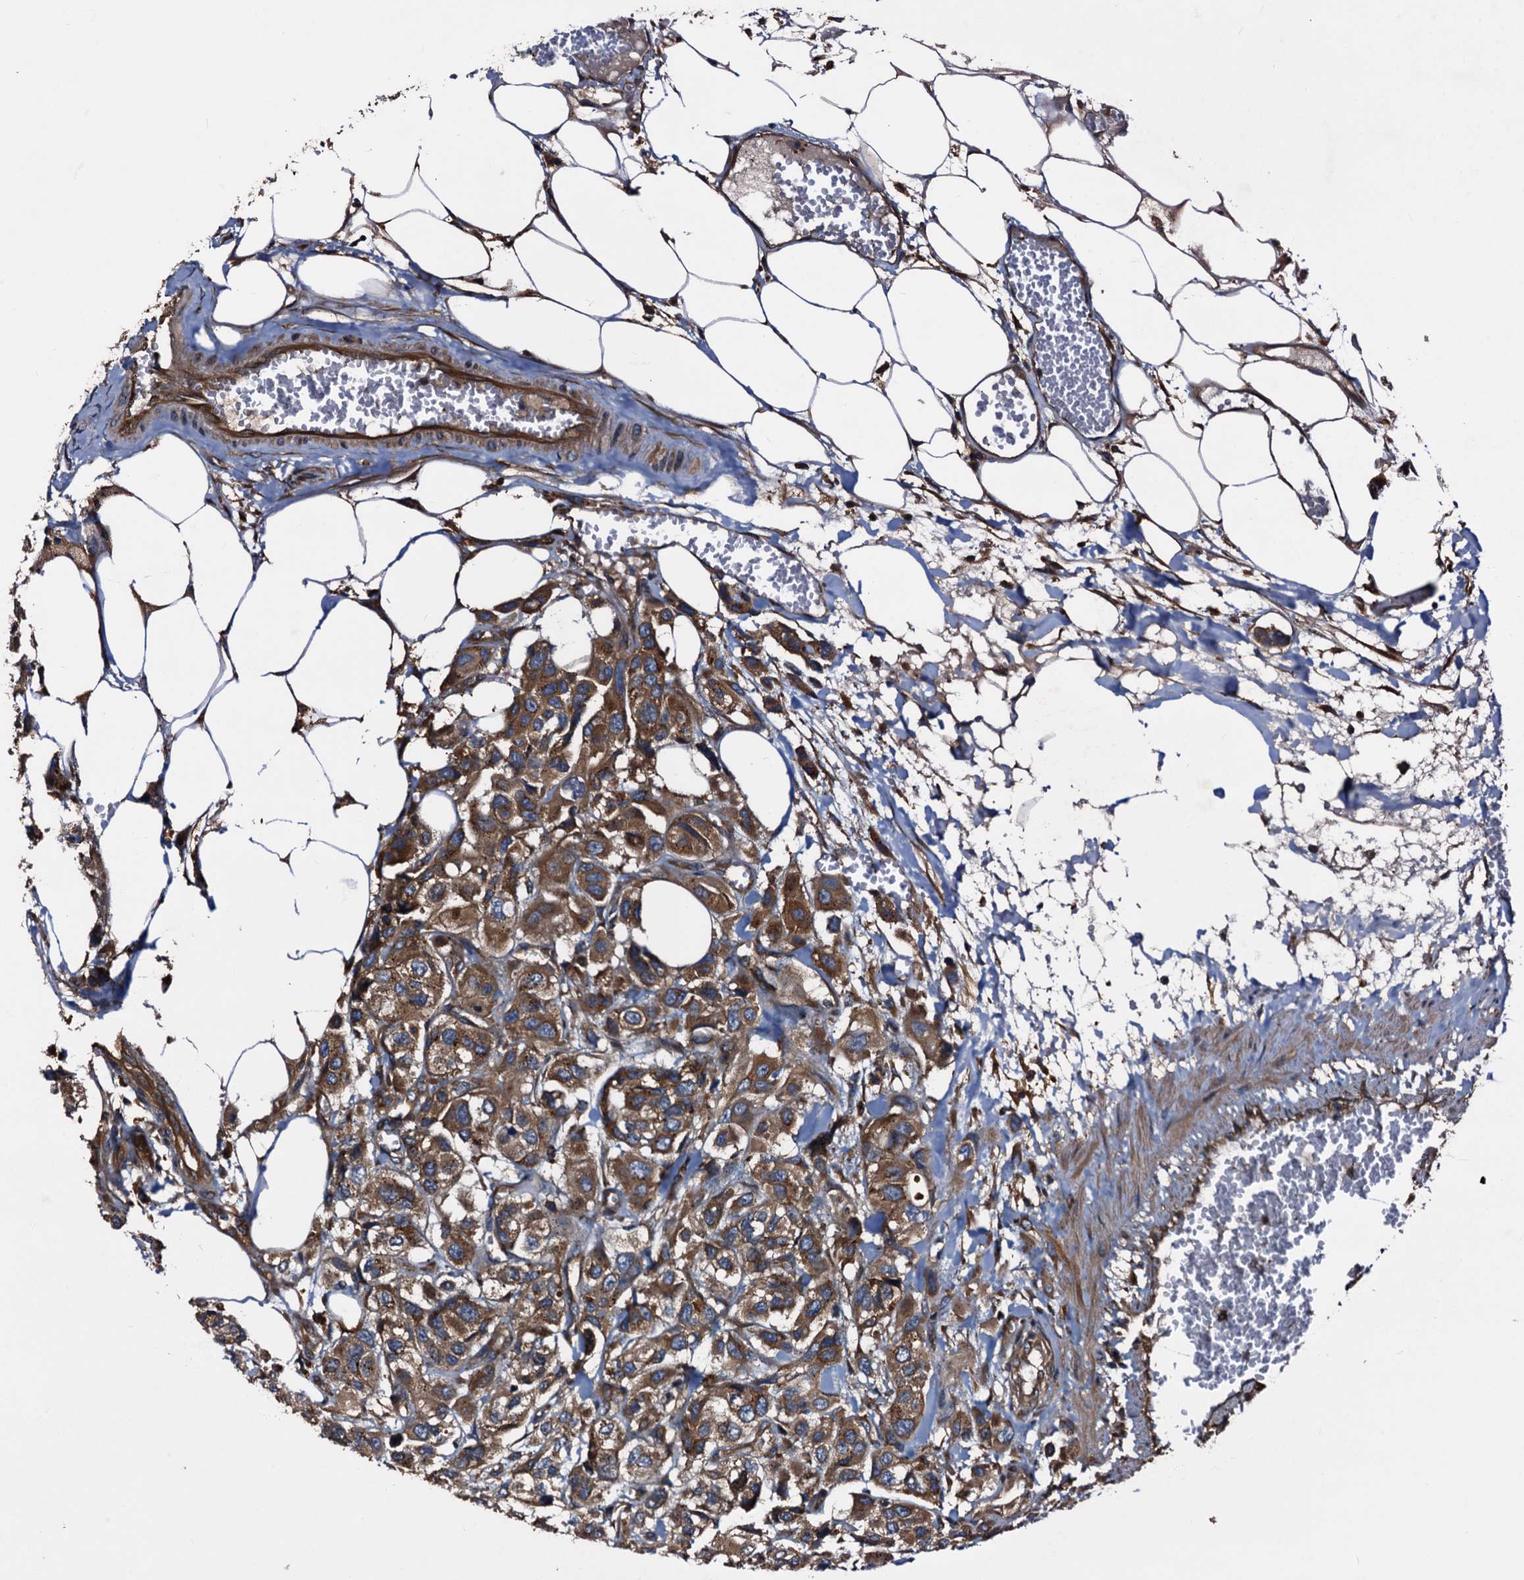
{"staining": {"intensity": "moderate", "quantity": "25%-75%", "location": "cytoplasmic/membranous"}, "tissue": "urothelial cancer", "cell_type": "Tumor cells", "image_type": "cancer", "snomed": [{"axis": "morphology", "description": "Urothelial carcinoma, High grade"}, {"axis": "topography", "description": "Urinary bladder"}], "caption": "This is a micrograph of immunohistochemistry staining of urothelial carcinoma (high-grade), which shows moderate positivity in the cytoplasmic/membranous of tumor cells.", "gene": "PEX5", "patient": {"sex": "male", "age": 67}}